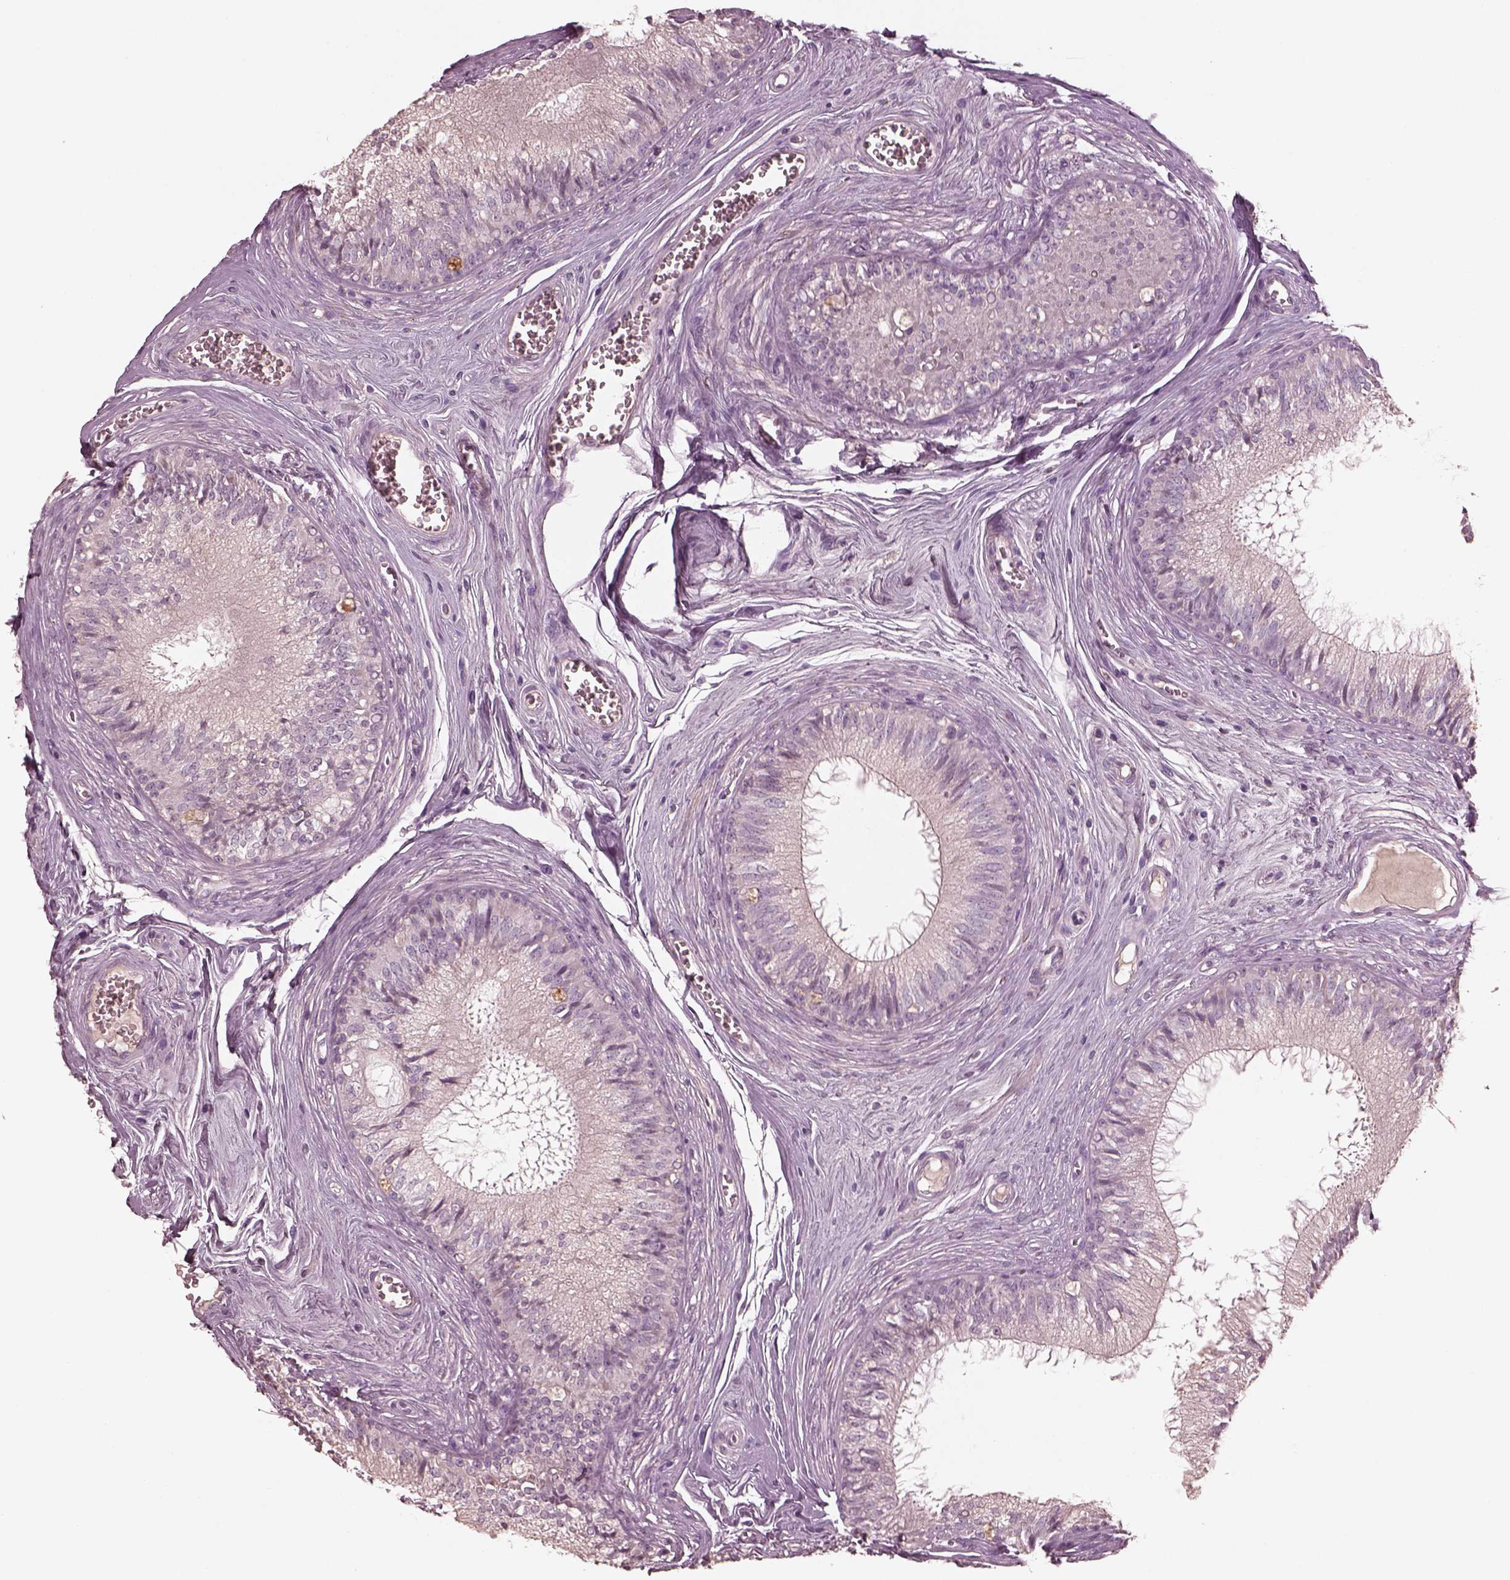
{"staining": {"intensity": "negative", "quantity": "none", "location": "none"}, "tissue": "epididymis", "cell_type": "Glandular cells", "image_type": "normal", "snomed": [{"axis": "morphology", "description": "Normal tissue, NOS"}, {"axis": "topography", "description": "Epididymis"}], "caption": "Unremarkable epididymis was stained to show a protein in brown. There is no significant expression in glandular cells.", "gene": "VWA5B1", "patient": {"sex": "male", "age": 37}}